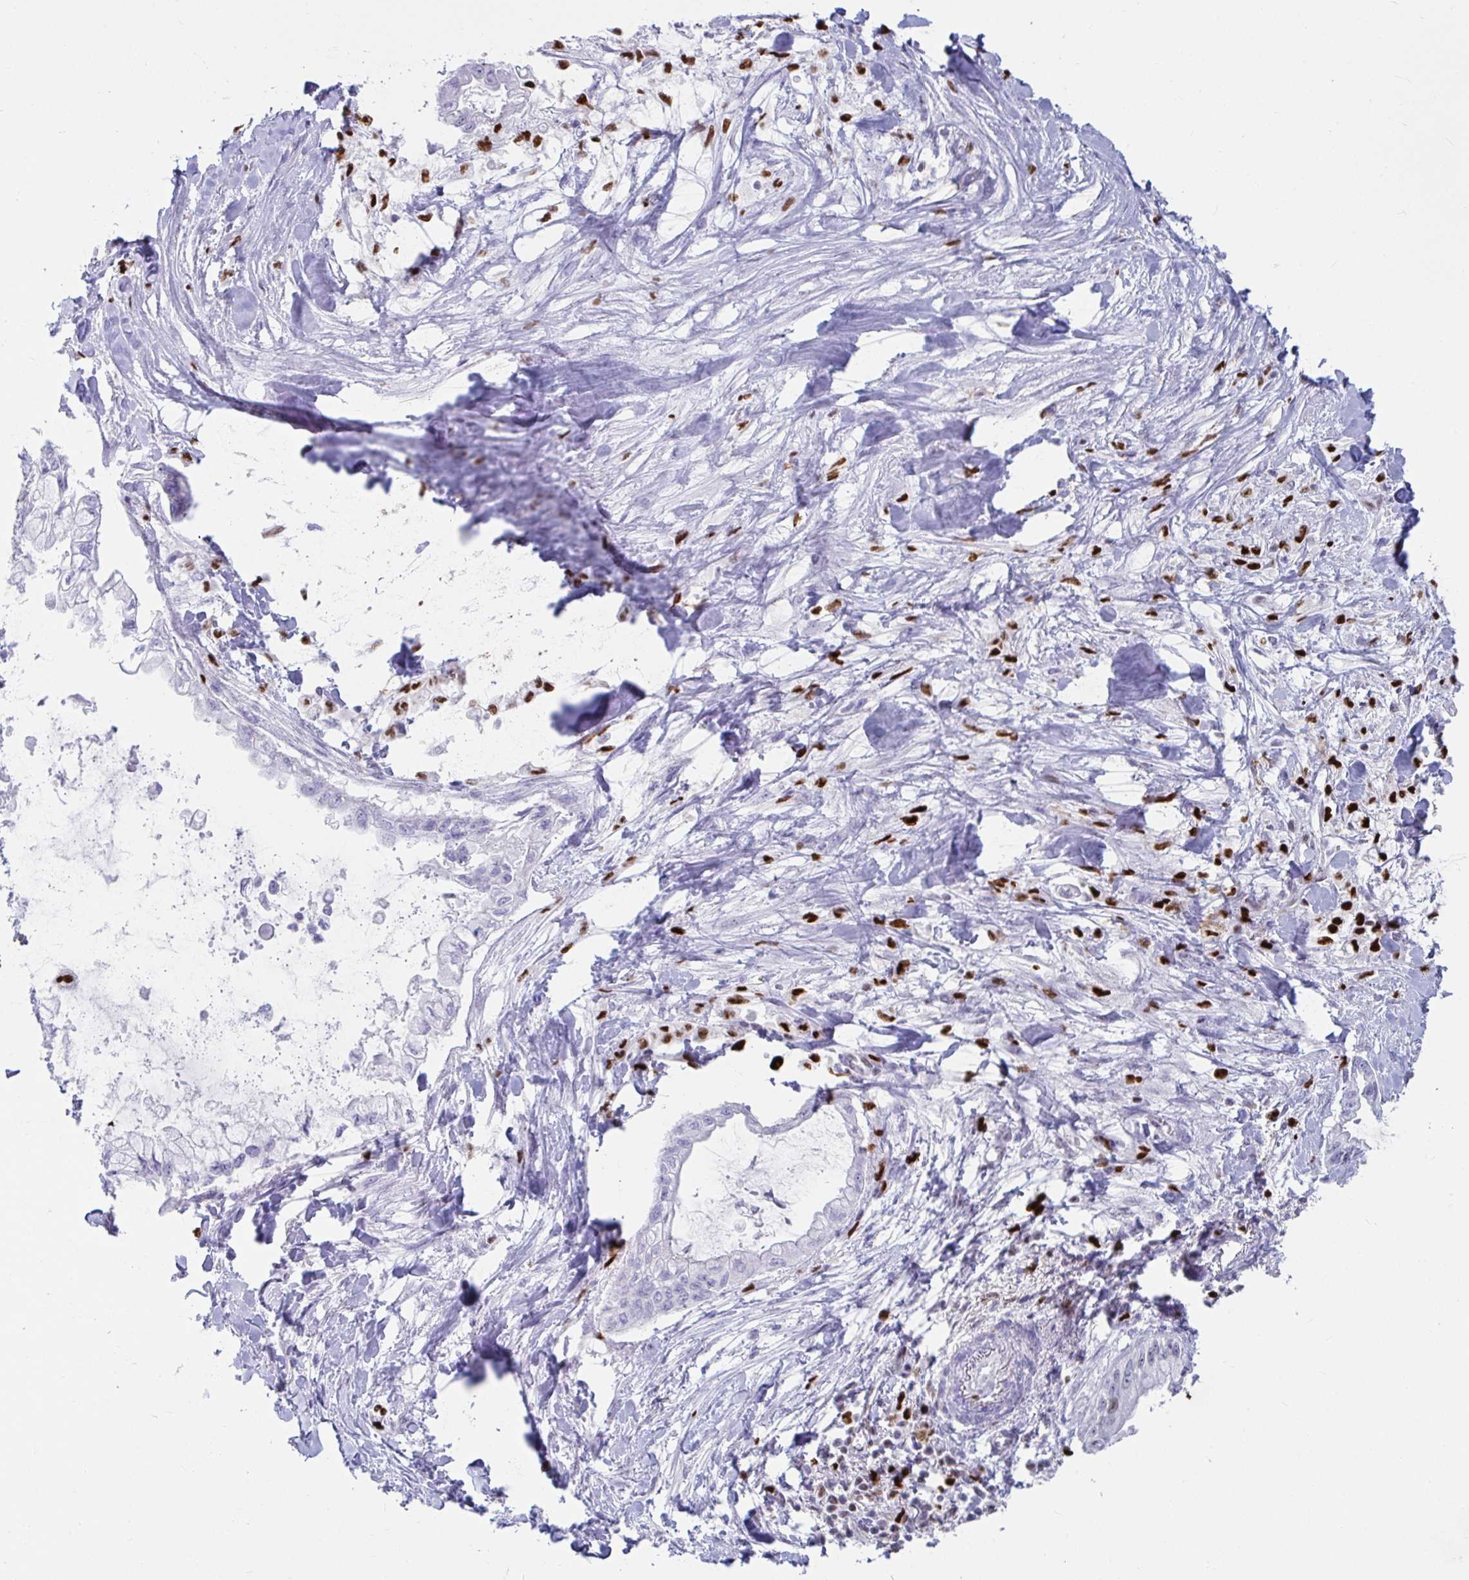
{"staining": {"intensity": "negative", "quantity": "none", "location": "none"}, "tissue": "pancreatic cancer", "cell_type": "Tumor cells", "image_type": "cancer", "snomed": [{"axis": "morphology", "description": "Adenocarcinoma, NOS"}, {"axis": "topography", "description": "Pancreas"}], "caption": "Histopathology image shows no significant protein positivity in tumor cells of adenocarcinoma (pancreatic).", "gene": "ZNF586", "patient": {"sex": "male", "age": 48}}